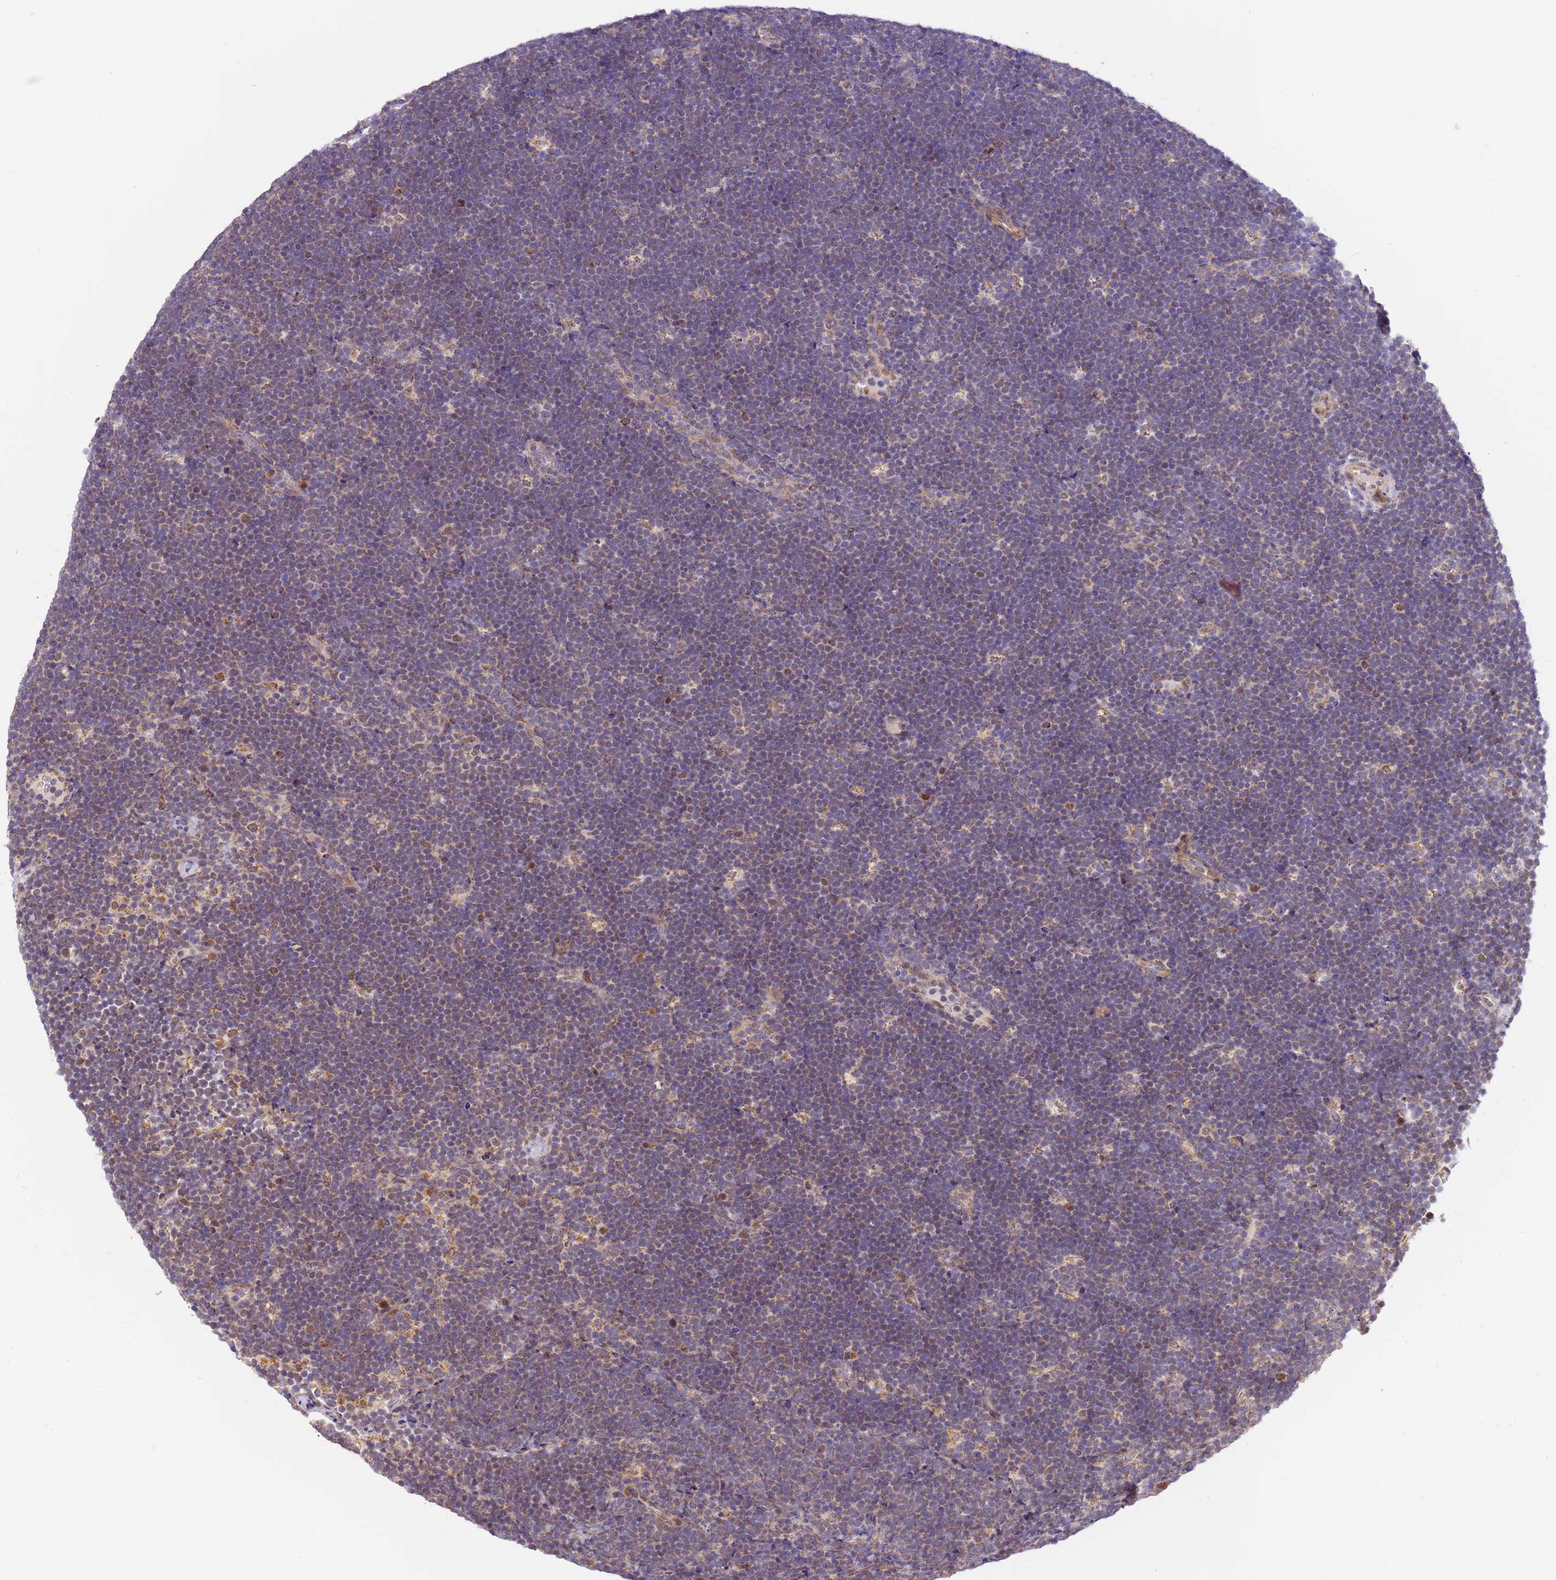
{"staining": {"intensity": "weak", "quantity": "25%-75%", "location": "cytoplasmic/membranous"}, "tissue": "lymphoma", "cell_type": "Tumor cells", "image_type": "cancer", "snomed": [{"axis": "morphology", "description": "Malignant lymphoma, non-Hodgkin's type, High grade"}, {"axis": "topography", "description": "Lymph node"}], "caption": "Protein staining of lymphoma tissue reveals weak cytoplasmic/membranous expression in approximately 25%-75% of tumor cells.", "gene": "RAPGEF3", "patient": {"sex": "male", "age": 13}}